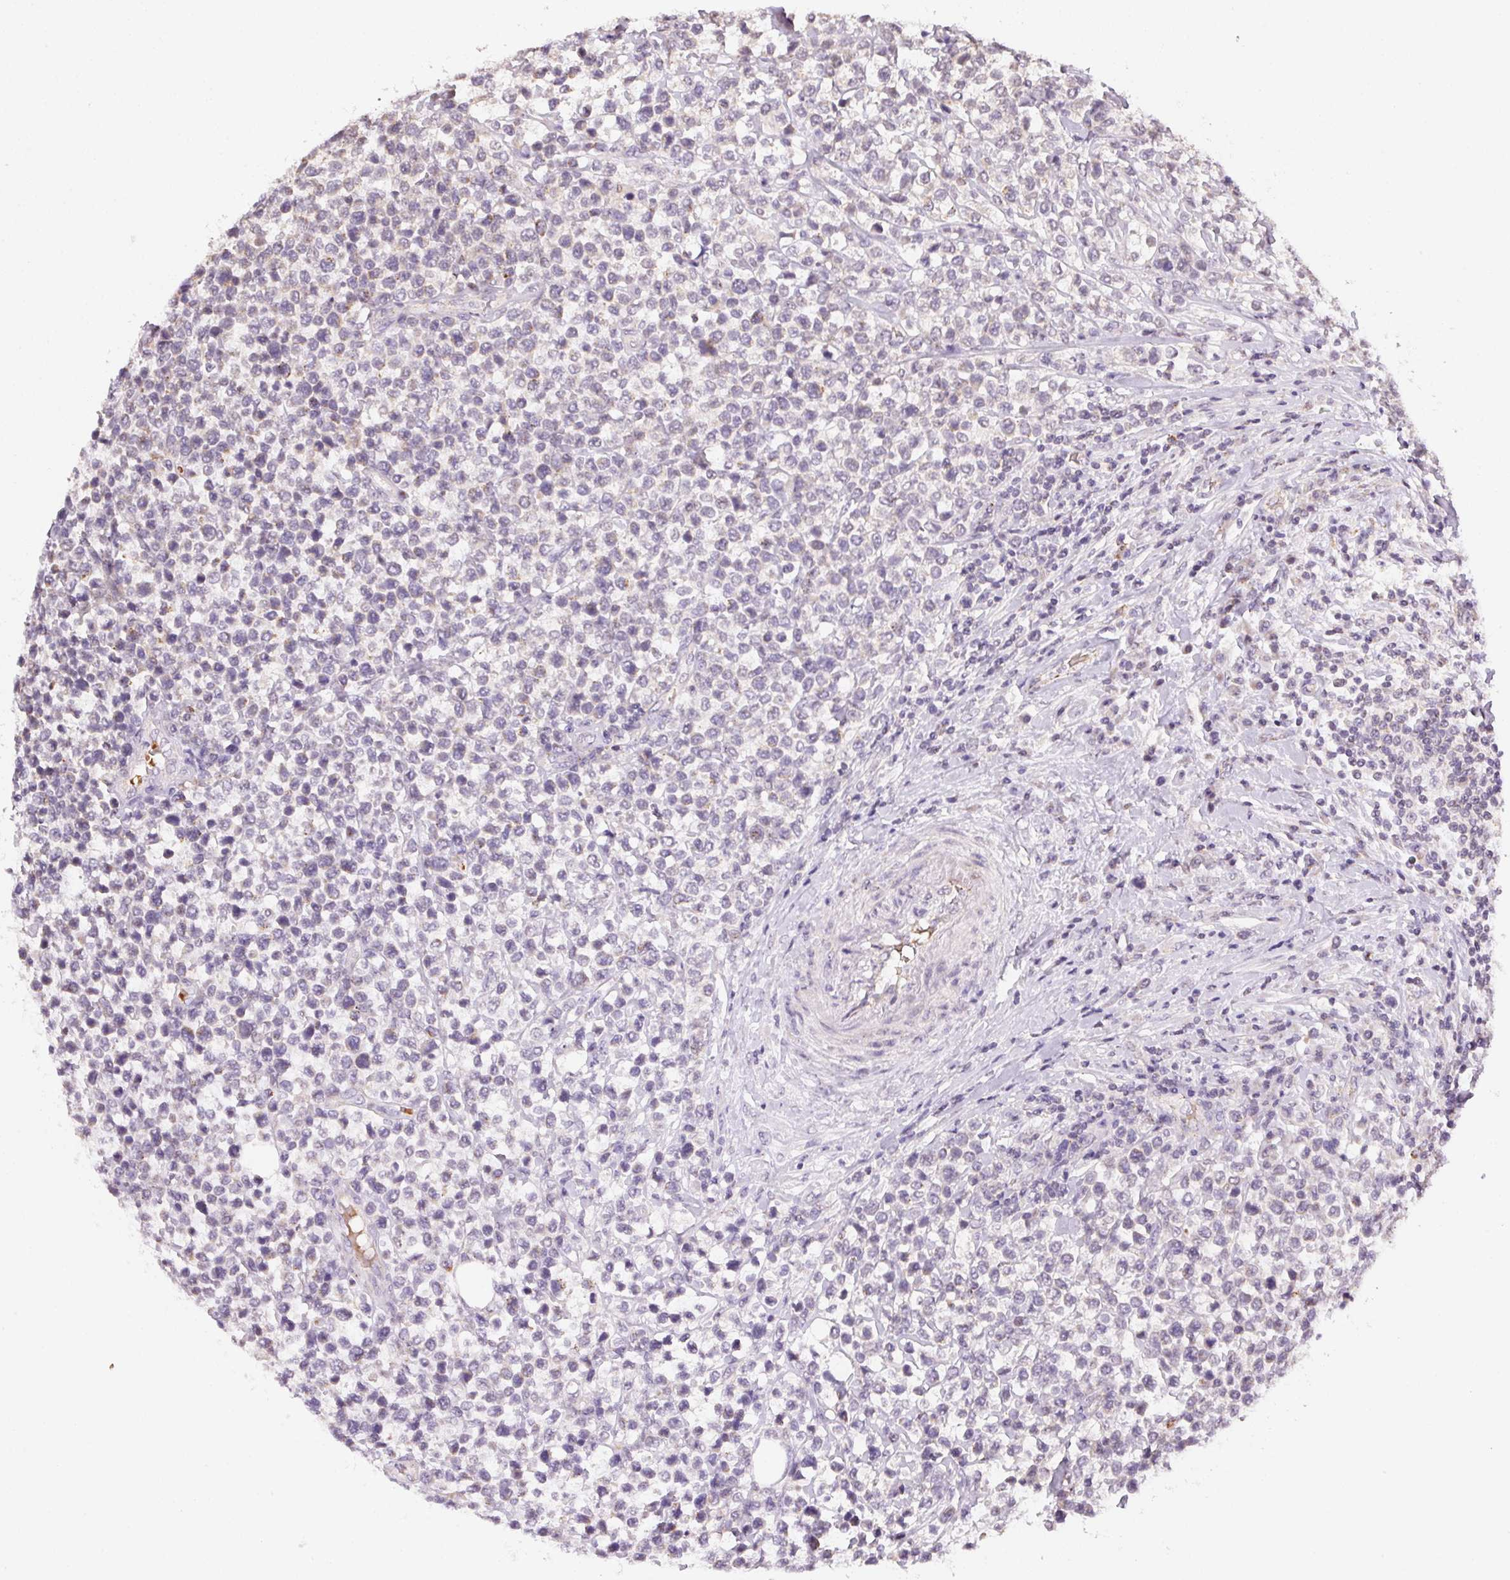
{"staining": {"intensity": "negative", "quantity": "none", "location": "none"}, "tissue": "lymphoma", "cell_type": "Tumor cells", "image_type": "cancer", "snomed": [{"axis": "morphology", "description": "Malignant lymphoma, non-Hodgkin's type, High grade"}, {"axis": "topography", "description": "Soft tissue"}], "caption": "Tumor cells show no significant expression in lymphoma.", "gene": "METTL13", "patient": {"sex": "female", "age": 56}}